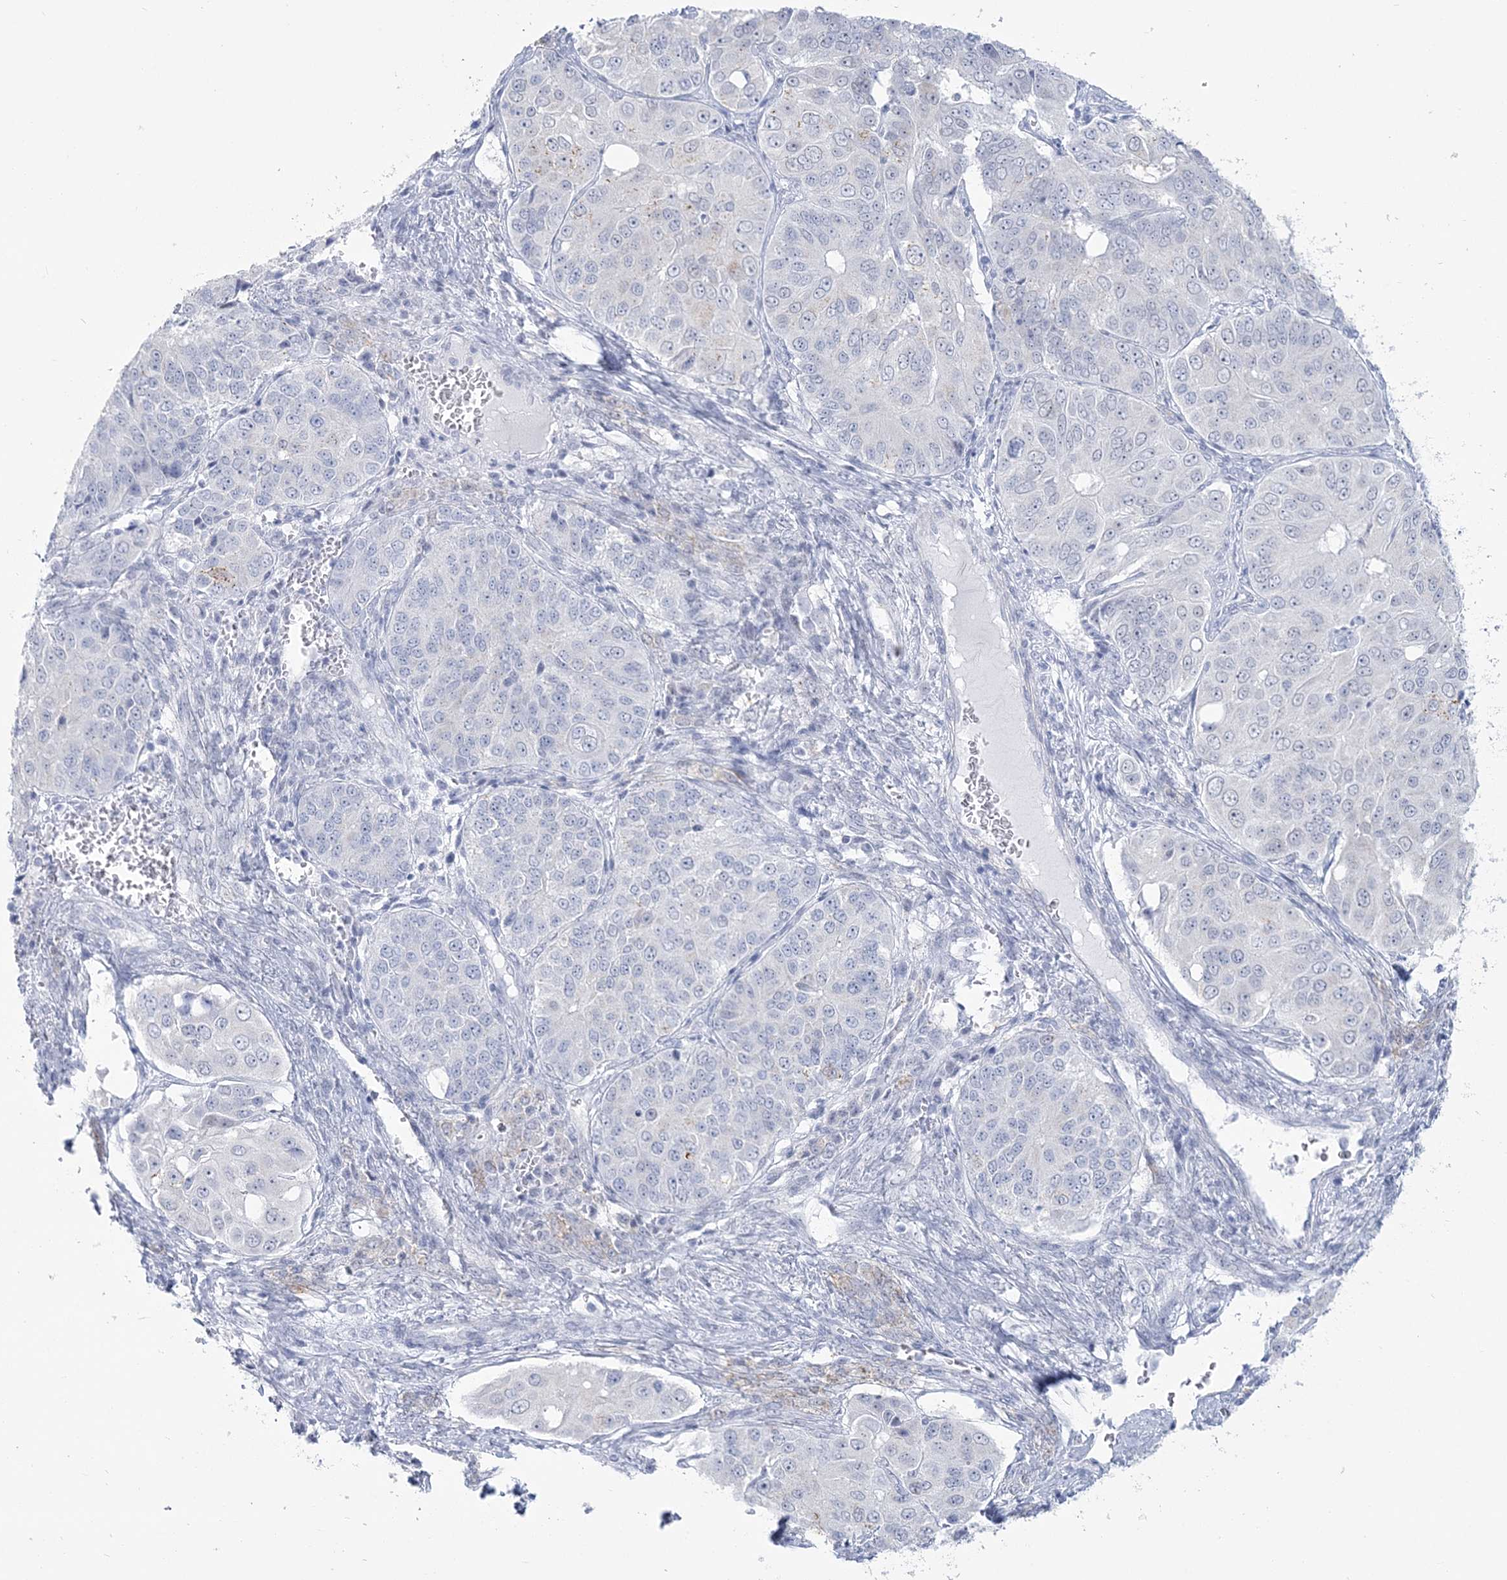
{"staining": {"intensity": "negative", "quantity": "none", "location": "none"}, "tissue": "ovarian cancer", "cell_type": "Tumor cells", "image_type": "cancer", "snomed": [{"axis": "morphology", "description": "Carcinoma, endometroid"}, {"axis": "topography", "description": "Ovary"}], "caption": "Tumor cells are negative for brown protein staining in ovarian cancer (endometroid carcinoma).", "gene": "ZNF843", "patient": {"sex": "female", "age": 51}}